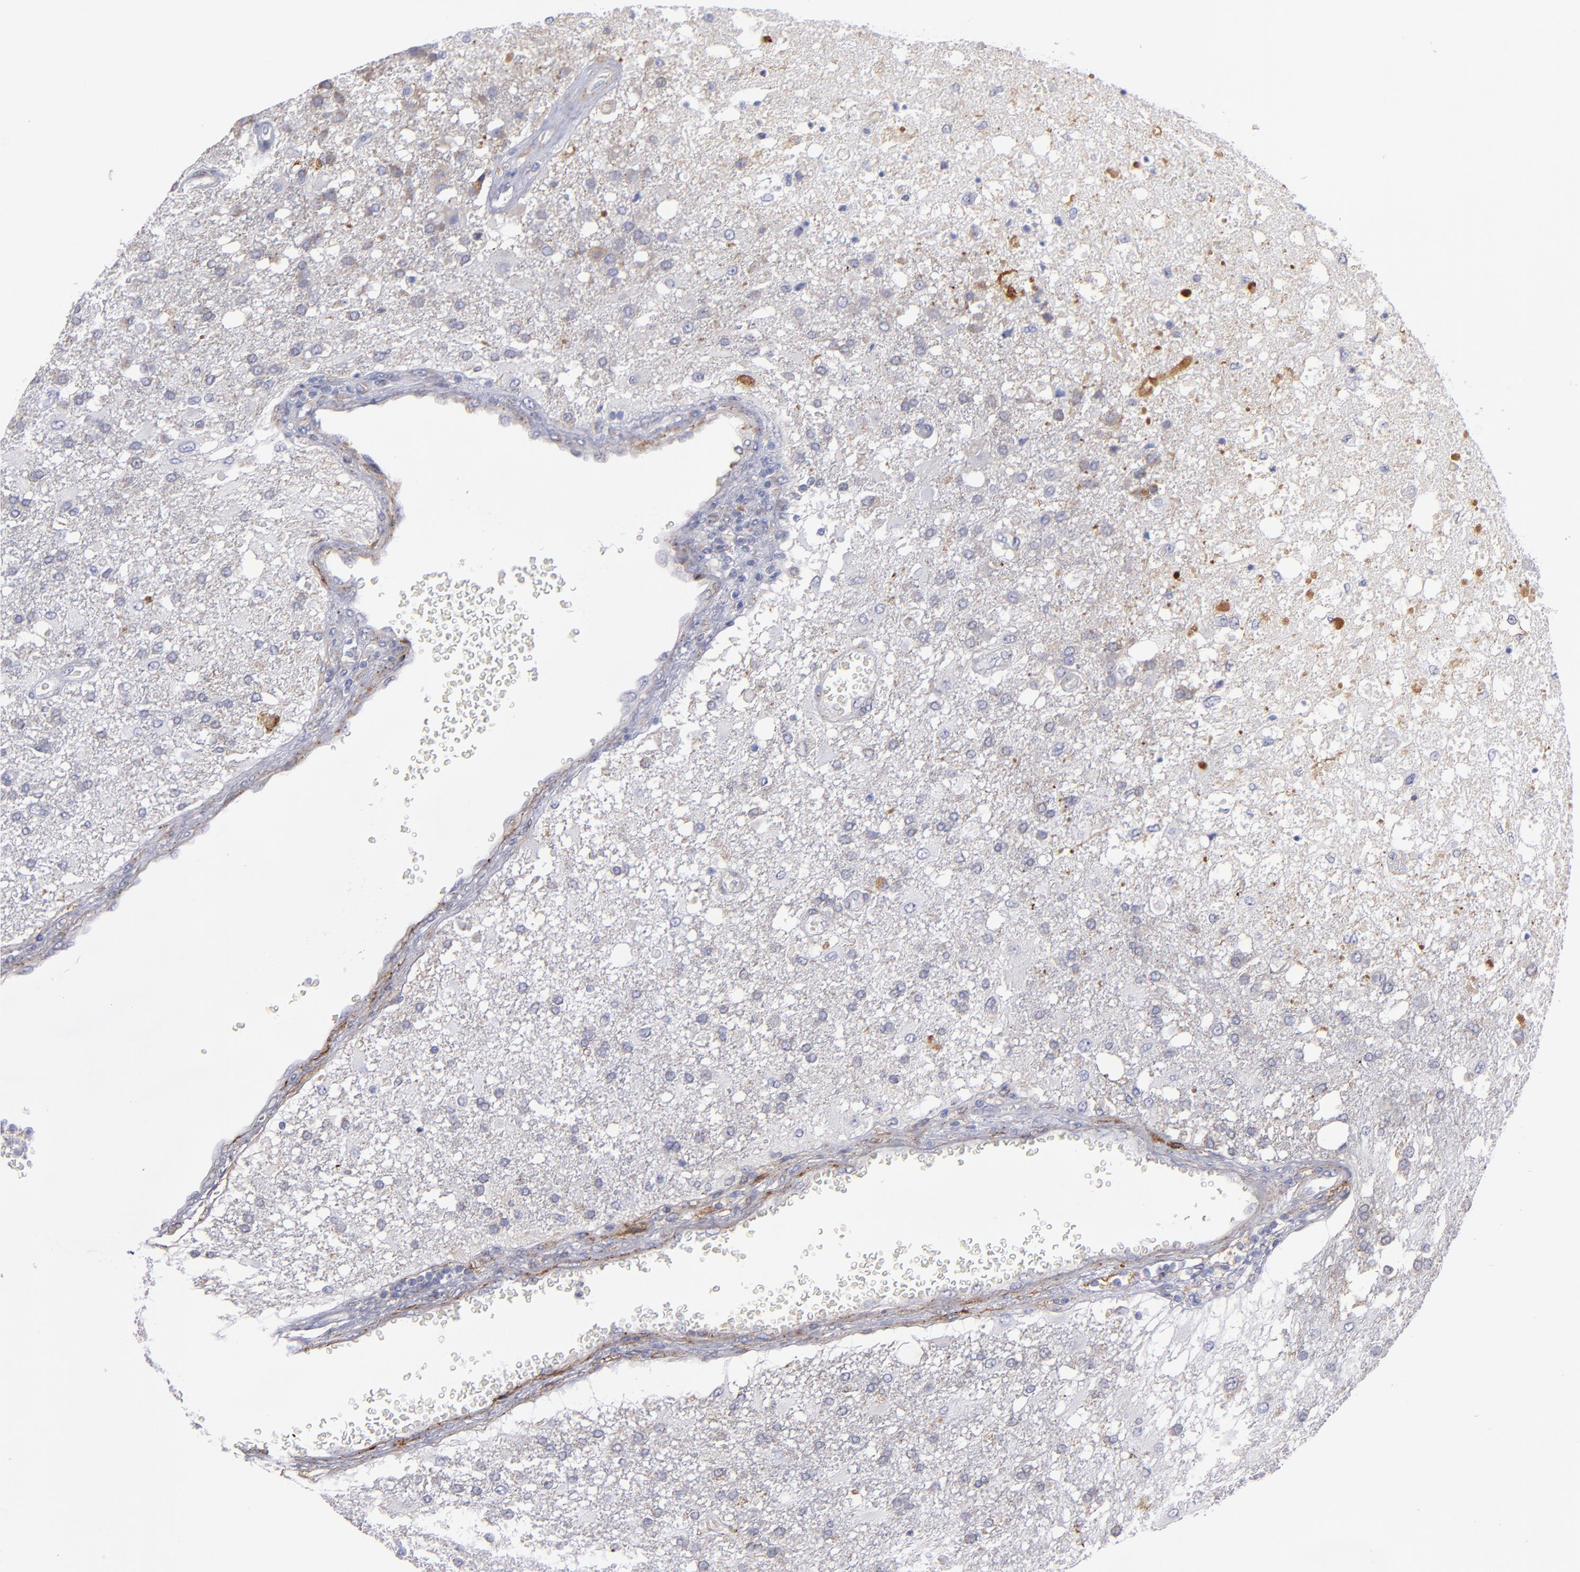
{"staining": {"intensity": "weak", "quantity": "<25%", "location": "cytoplasmic/membranous"}, "tissue": "glioma", "cell_type": "Tumor cells", "image_type": "cancer", "snomed": [{"axis": "morphology", "description": "Glioma, malignant, High grade"}, {"axis": "topography", "description": "Cerebral cortex"}], "caption": "DAB immunohistochemical staining of human glioma displays no significant expression in tumor cells.", "gene": "MFGE8", "patient": {"sex": "male", "age": 79}}